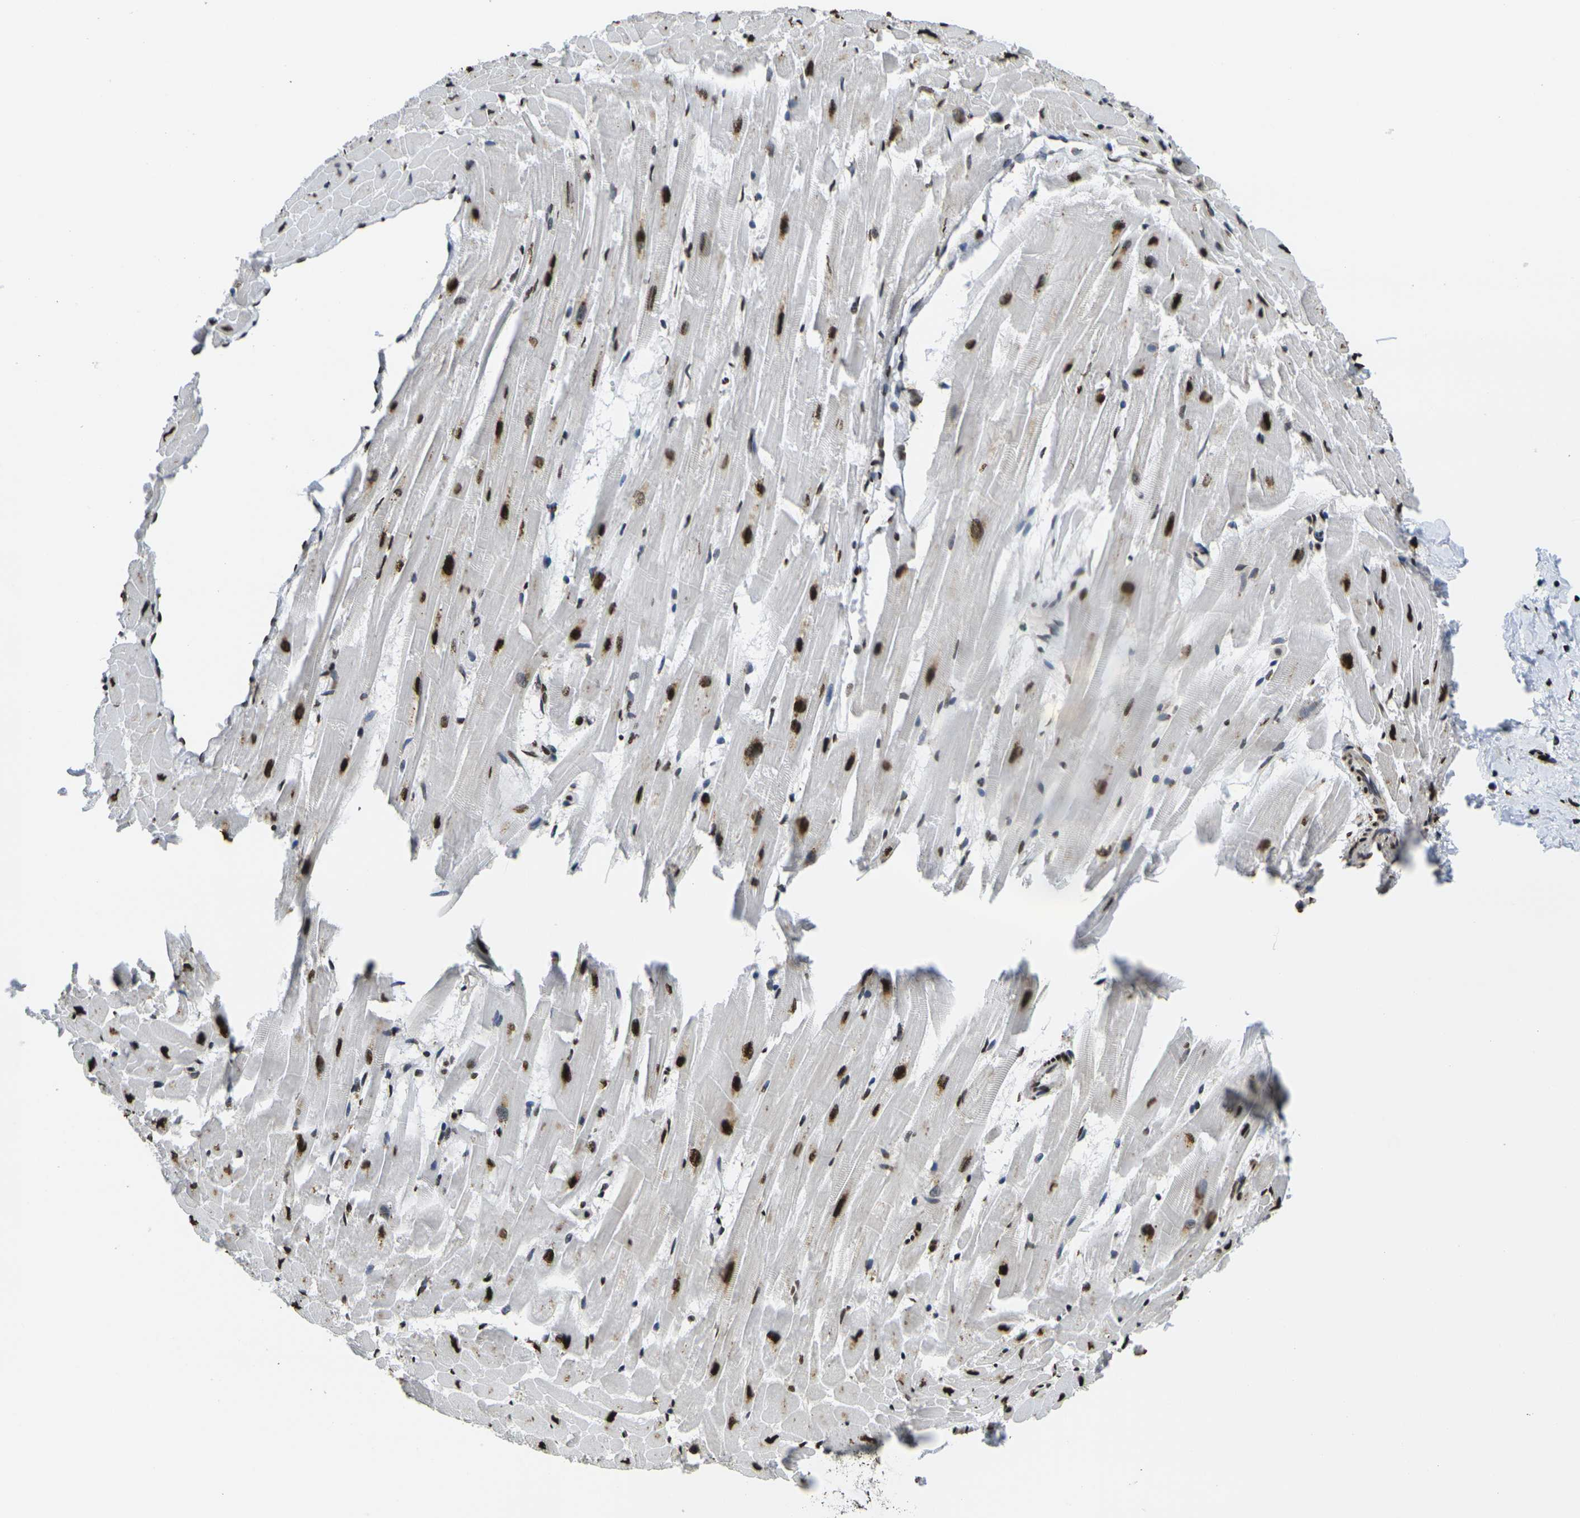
{"staining": {"intensity": "strong", "quantity": ">75%", "location": "nuclear"}, "tissue": "heart muscle", "cell_type": "Cardiomyocytes", "image_type": "normal", "snomed": [{"axis": "morphology", "description": "Normal tissue, NOS"}, {"axis": "topography", "description": "Heart"}], "caption": "Heart muscle stained with immunohistochemistry reveals strong nuclear positivity in approximately >75% of cardiomyocytes.", "gene": "SMARCC1", "patient": {"sex": "female", "age": 19}}